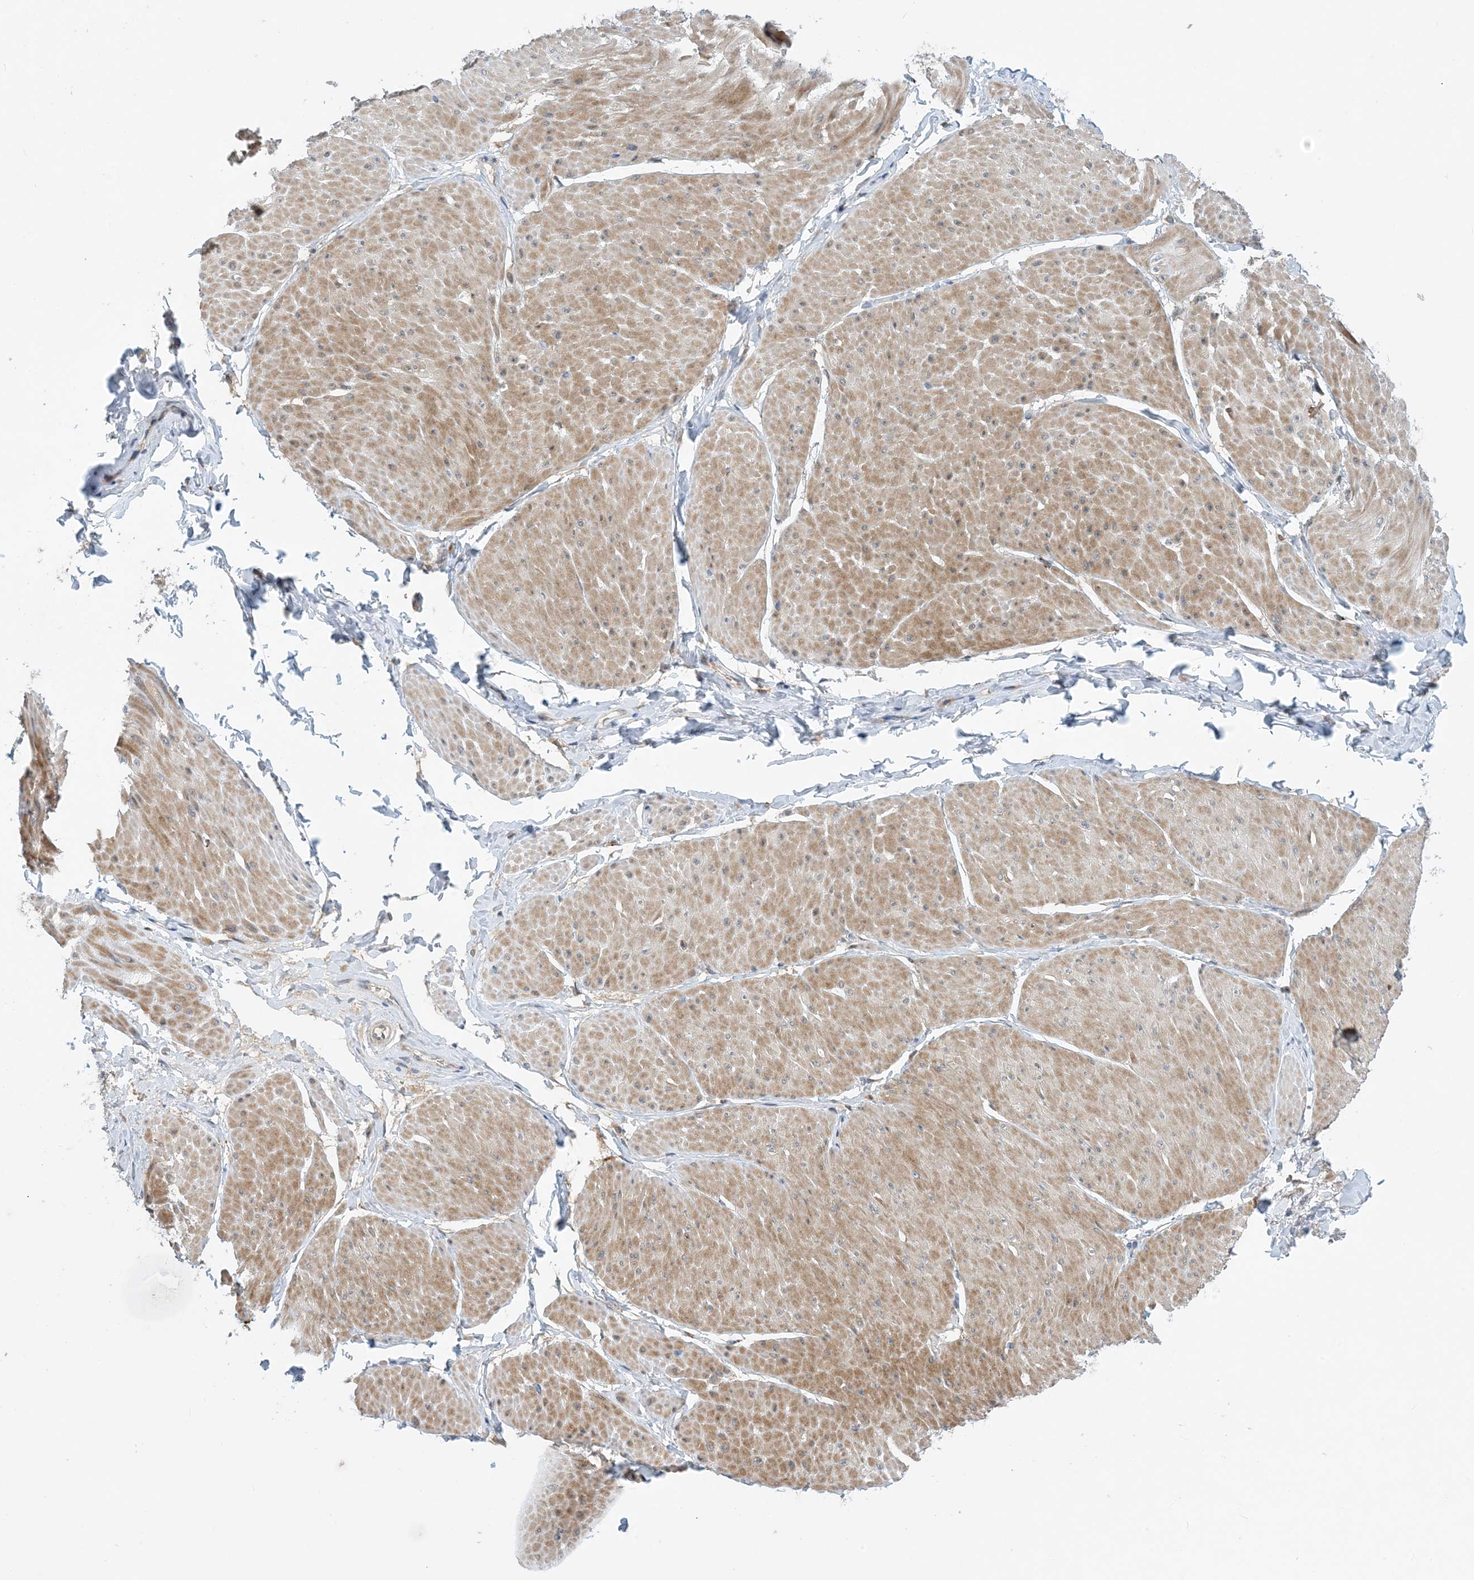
{"staining": {"intensity": "moderate", "quantity": ">75%", "location": "cytoplasmic/membranous"}, "tissue": "smooth muscle", "cell_type": "Smooth muscle cells", "image_type": "normal", "snomed": [{"axis": "morphology", "description": "Urothelial carcinoma, High grade"}, {"axis": "topography", "description": "Urinary bladder"}], "caption": "Benign smooth muscle reveals moderate cytoplasmic/membranous expression in about >75% of smooth muscle cells, visualized by immunohistochemistry. Ihc stains the protein in brown and the nuclei are stained blue.", "gene": "PHOSPHO2", "patient": {"sex": "male", "age": 46}}